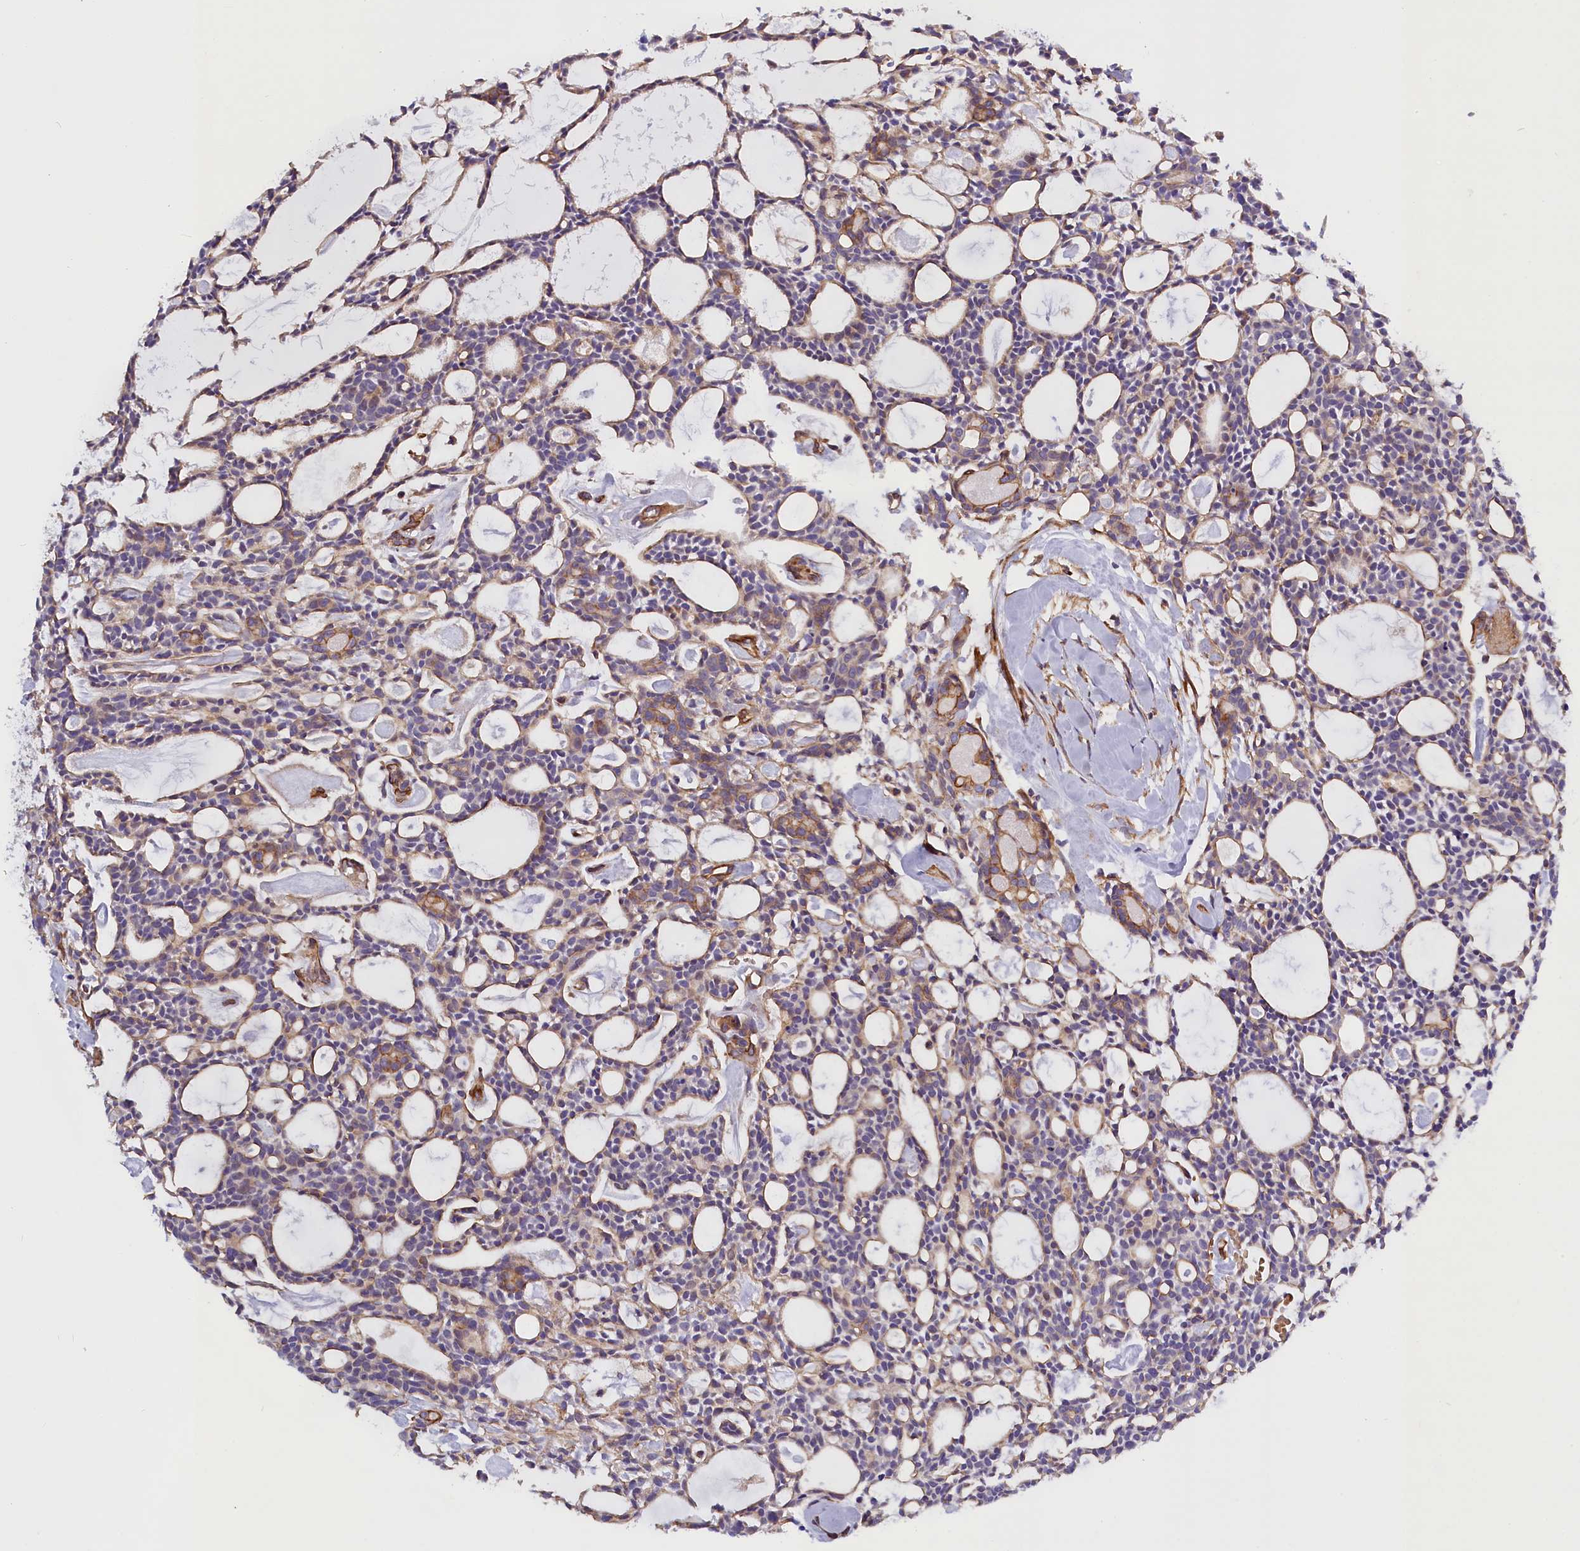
{"staining": {"intensity": "negative", "quantity": "none", "location": "none"}, "tissue": "head and neck cancer", "cell_type": "Tumor cells", "image_type": "cancer", "snomed": [{"axis": "morphology", "description": "Adenocarcinoma, NOS"}, {"axis": "topography", "description": "Salivary gland"}, {"axis": "topography", "description": "Head-Neck"}], "caption": "Immunohistochemistry photomicrograph of neoplastic tissue: head and neck adenocarcinoma stained with DAB shows no significant protein staining in tumor cells.", "gene": "MED20", "patient": {"sex": "male", "age": 55}}